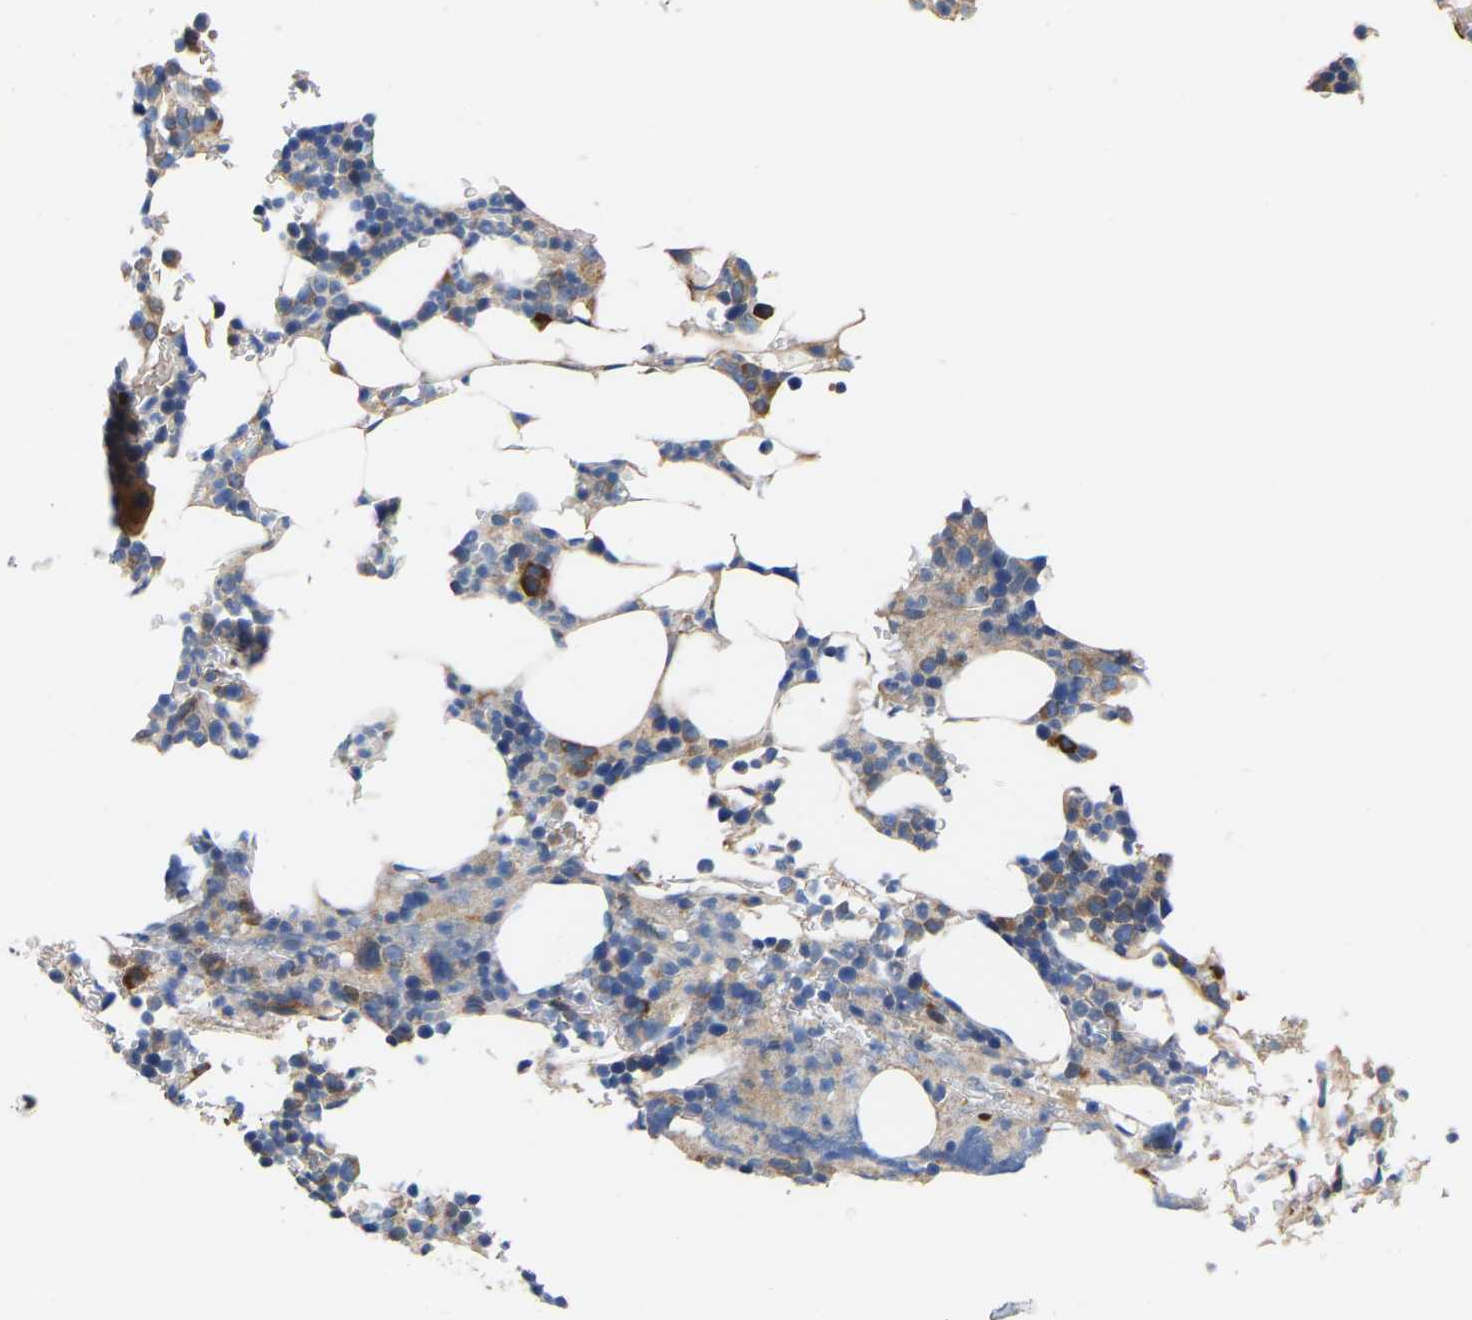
{"staining": {"intensity": "moderate", "quantity": "<25%", "location": "cytoplasmic/membranous"}, "tissue": "bone marrow", "cell_type": "Hematopoietic cells", "image_type": "normal", "snomed": [{"axis": "morphology", "description": "Normal tissue, NOS"}, {"axis": "topography", "description": "Bone marrow"}], "caption": "Immunohistochemical staining of benign bone marrow demonstrates <25% levels of moderate cytoplasmic/membranous protein positivity in about <25% of hematopoietic cells. (DAB (3,3'-diaminobenzidine) = brown stain, brightfield microscopy at high magnification).", "gene": "AIMP2", "patient": {"sex": "female", "age": 81}}